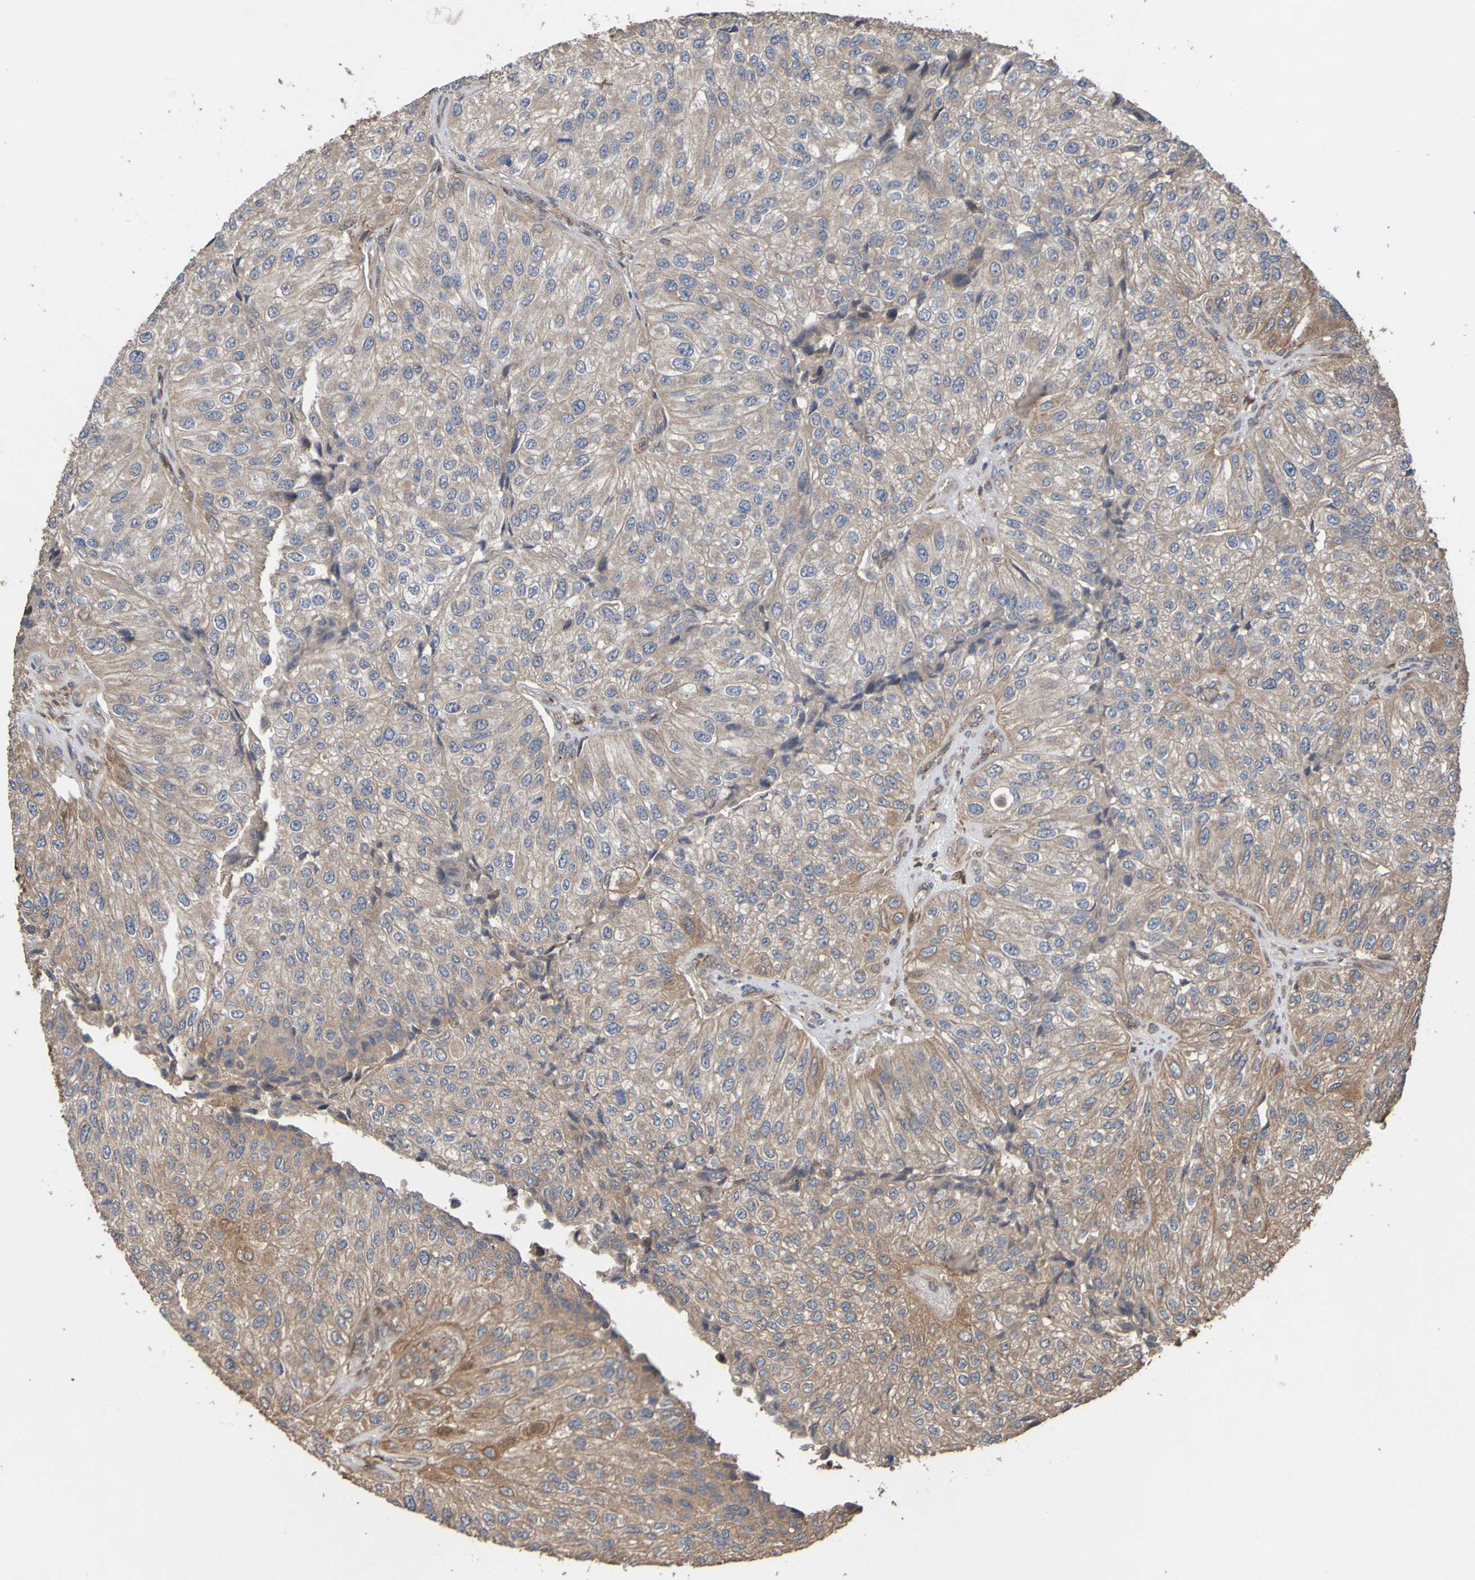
{"staining": {"intensity": "weak", "quantity": ">75%", "location": "cytoplasmic/membranous"}, "tissue": "urothelial cancer", "cell_type": "Tumor cells", "image_type": "cancer", "snomed": [{"axis": "morphology", "description": "Urothelial carcinoma, High grade"}, {"axis": "topography", "description": "Kidney"}, {"axis": "topography", "description": "Urinary bladder"}], "caption": "High-grade urothelial carcinoma stained for a protein (brown) shows weak cytoplasmic/membranous positive expression in approximately >75% of tumor cells.", "gene": "UCN", "patient": {"sex": "male", "age": 77}}